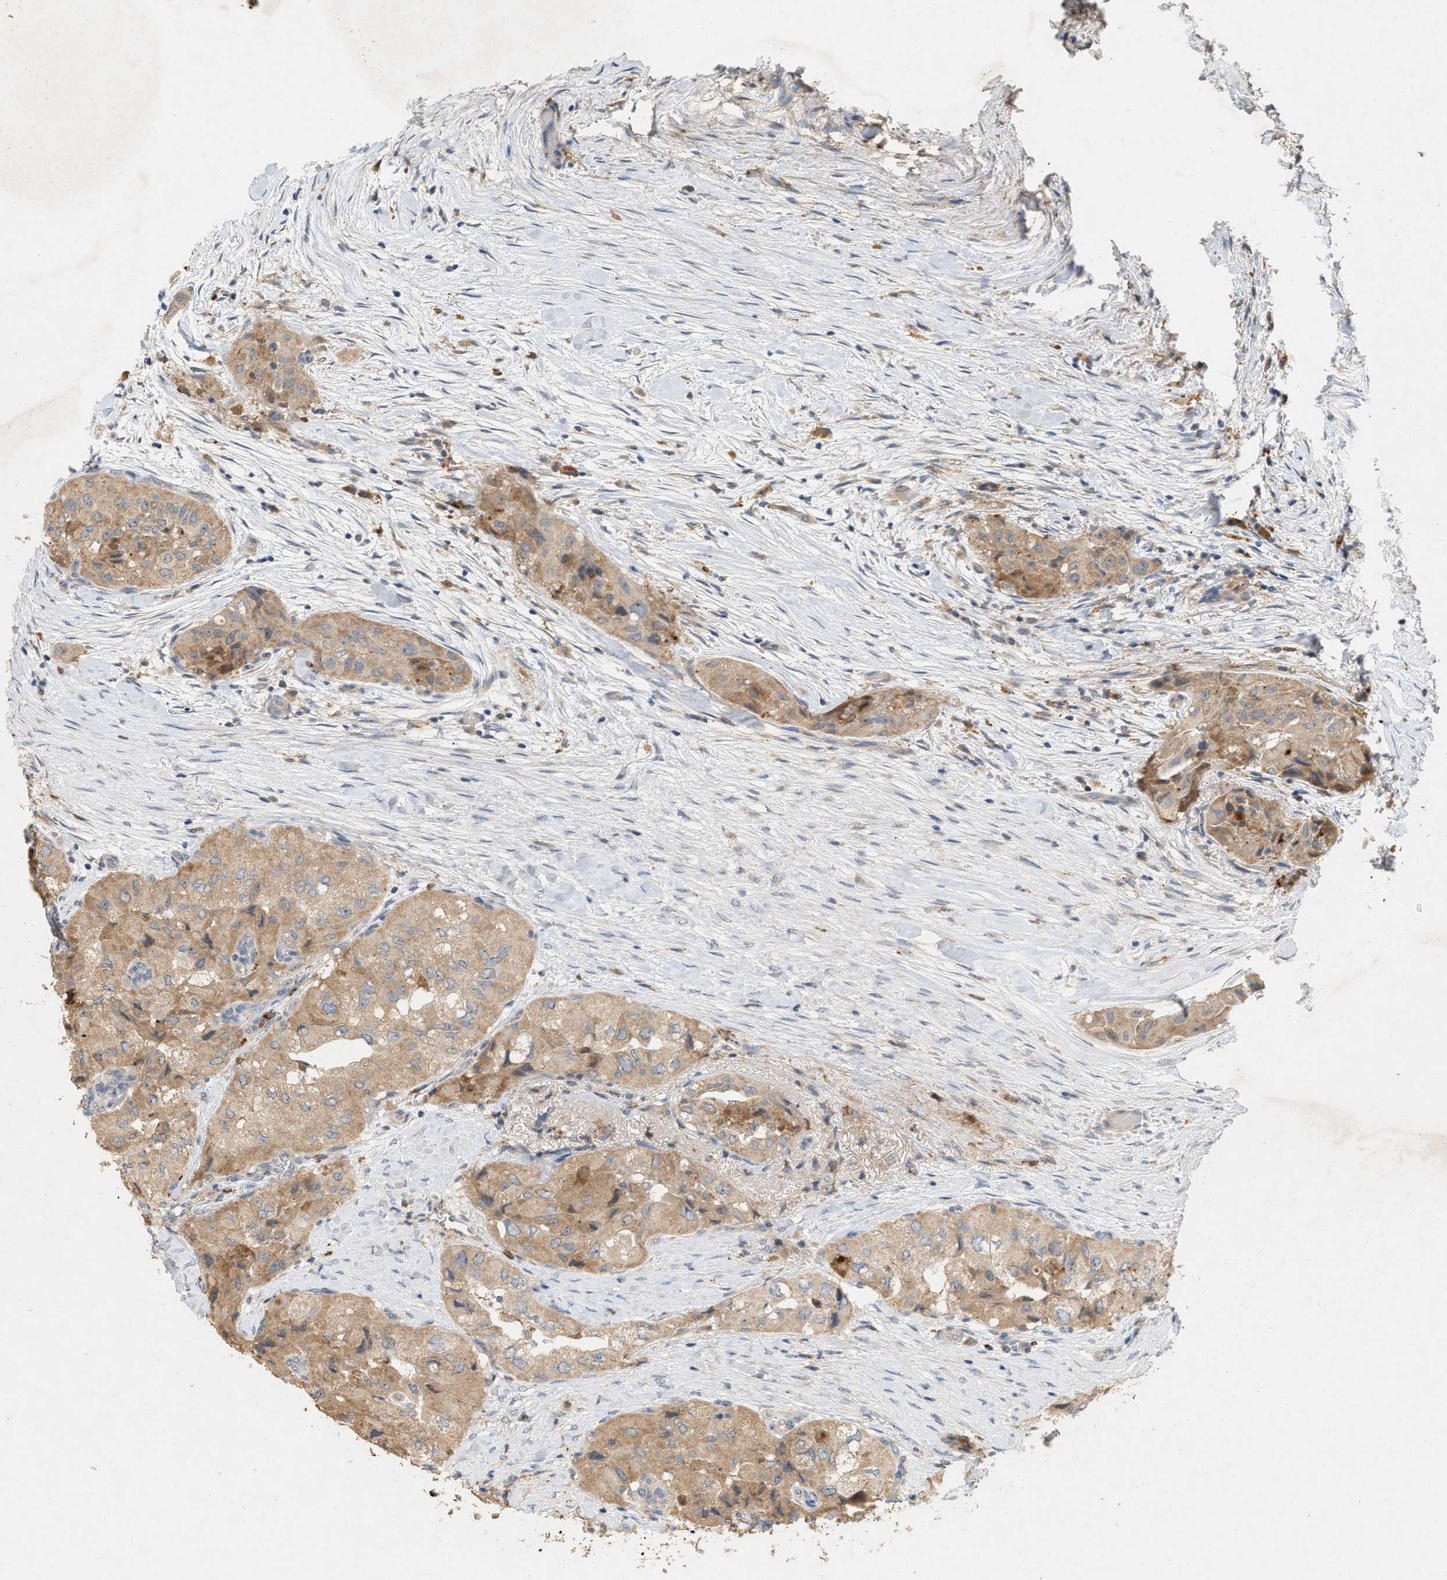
{"staining": {"intensity": "weak", "quantity": ">75%", "location": "cytoplasmic/membranous"}, "tissue": "thyroid cancer", "cell_type": "Tumor cells", "image_type": "cancer", "snomed": [{"axis": "morphology", "description": "Papillary adenocarcinoma, NOS"}, {"axis": "topography", "description": "Thyroid gland"}], "caption": "Protein staining of thyroid cancer tissue reveals weak cytoplasmic/membranous staining in approximately >75% of tumor cells.", "gene": "DCAF7", "patient": {"sex": "female", "age": 59}}